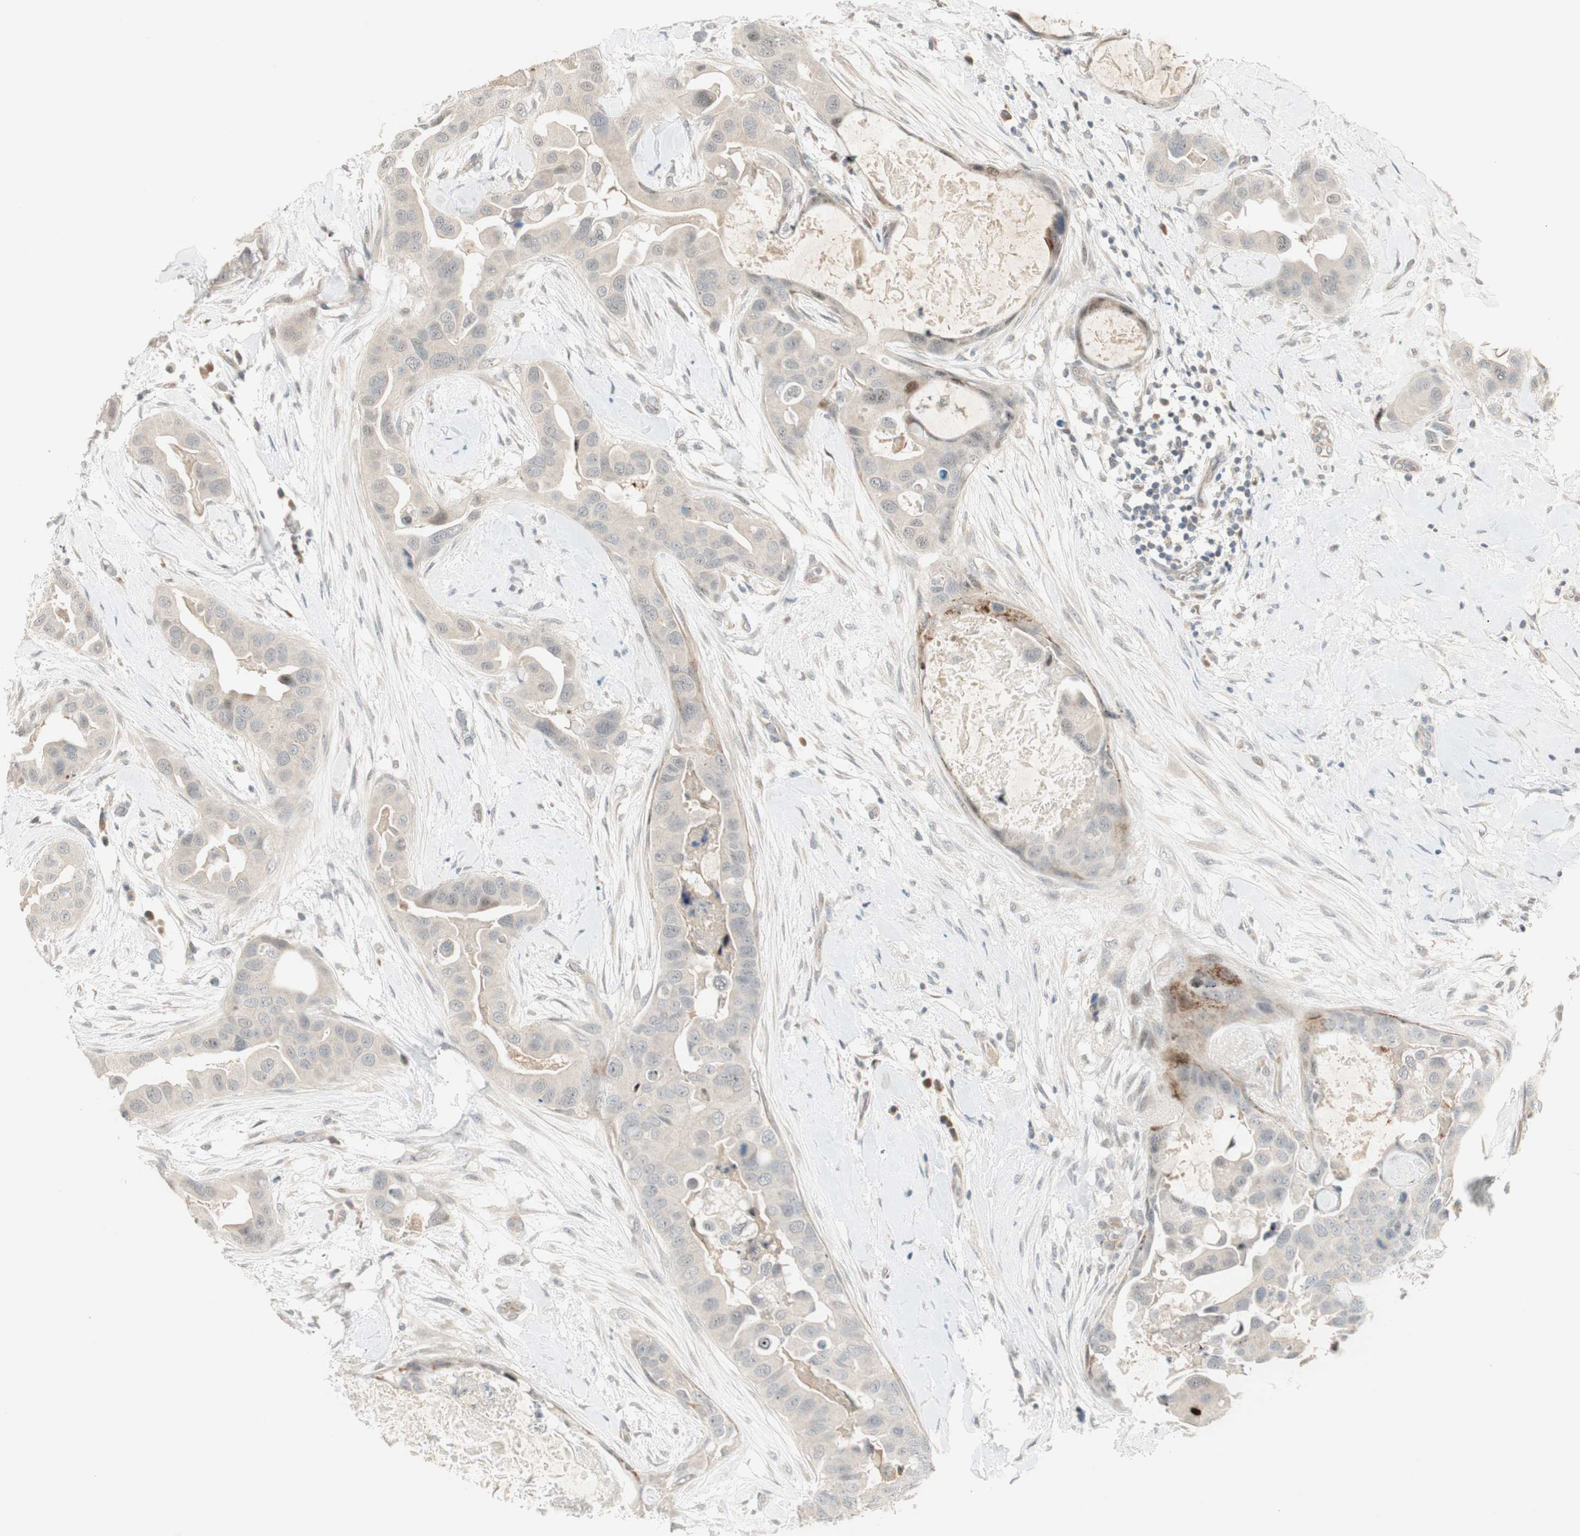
{"staining": {"intensity": "weak", "quantity": "<25%", "location": "nuclear"}, "tissue": "breast cancer", "cell_type": "Tumor cells", "image_type": "cancer", "snomed": [{"axis": "morphology", "description": "Duct carcinoma"}, {"axis": "topography", "description": "Breast"}], "caption": "The photomicrograph reveals no significant expression in tumor cells of breast cancer (intraductal carcinoma).", "gene": "ACSL5", "patient": {"sex": "female", "age": 40}}